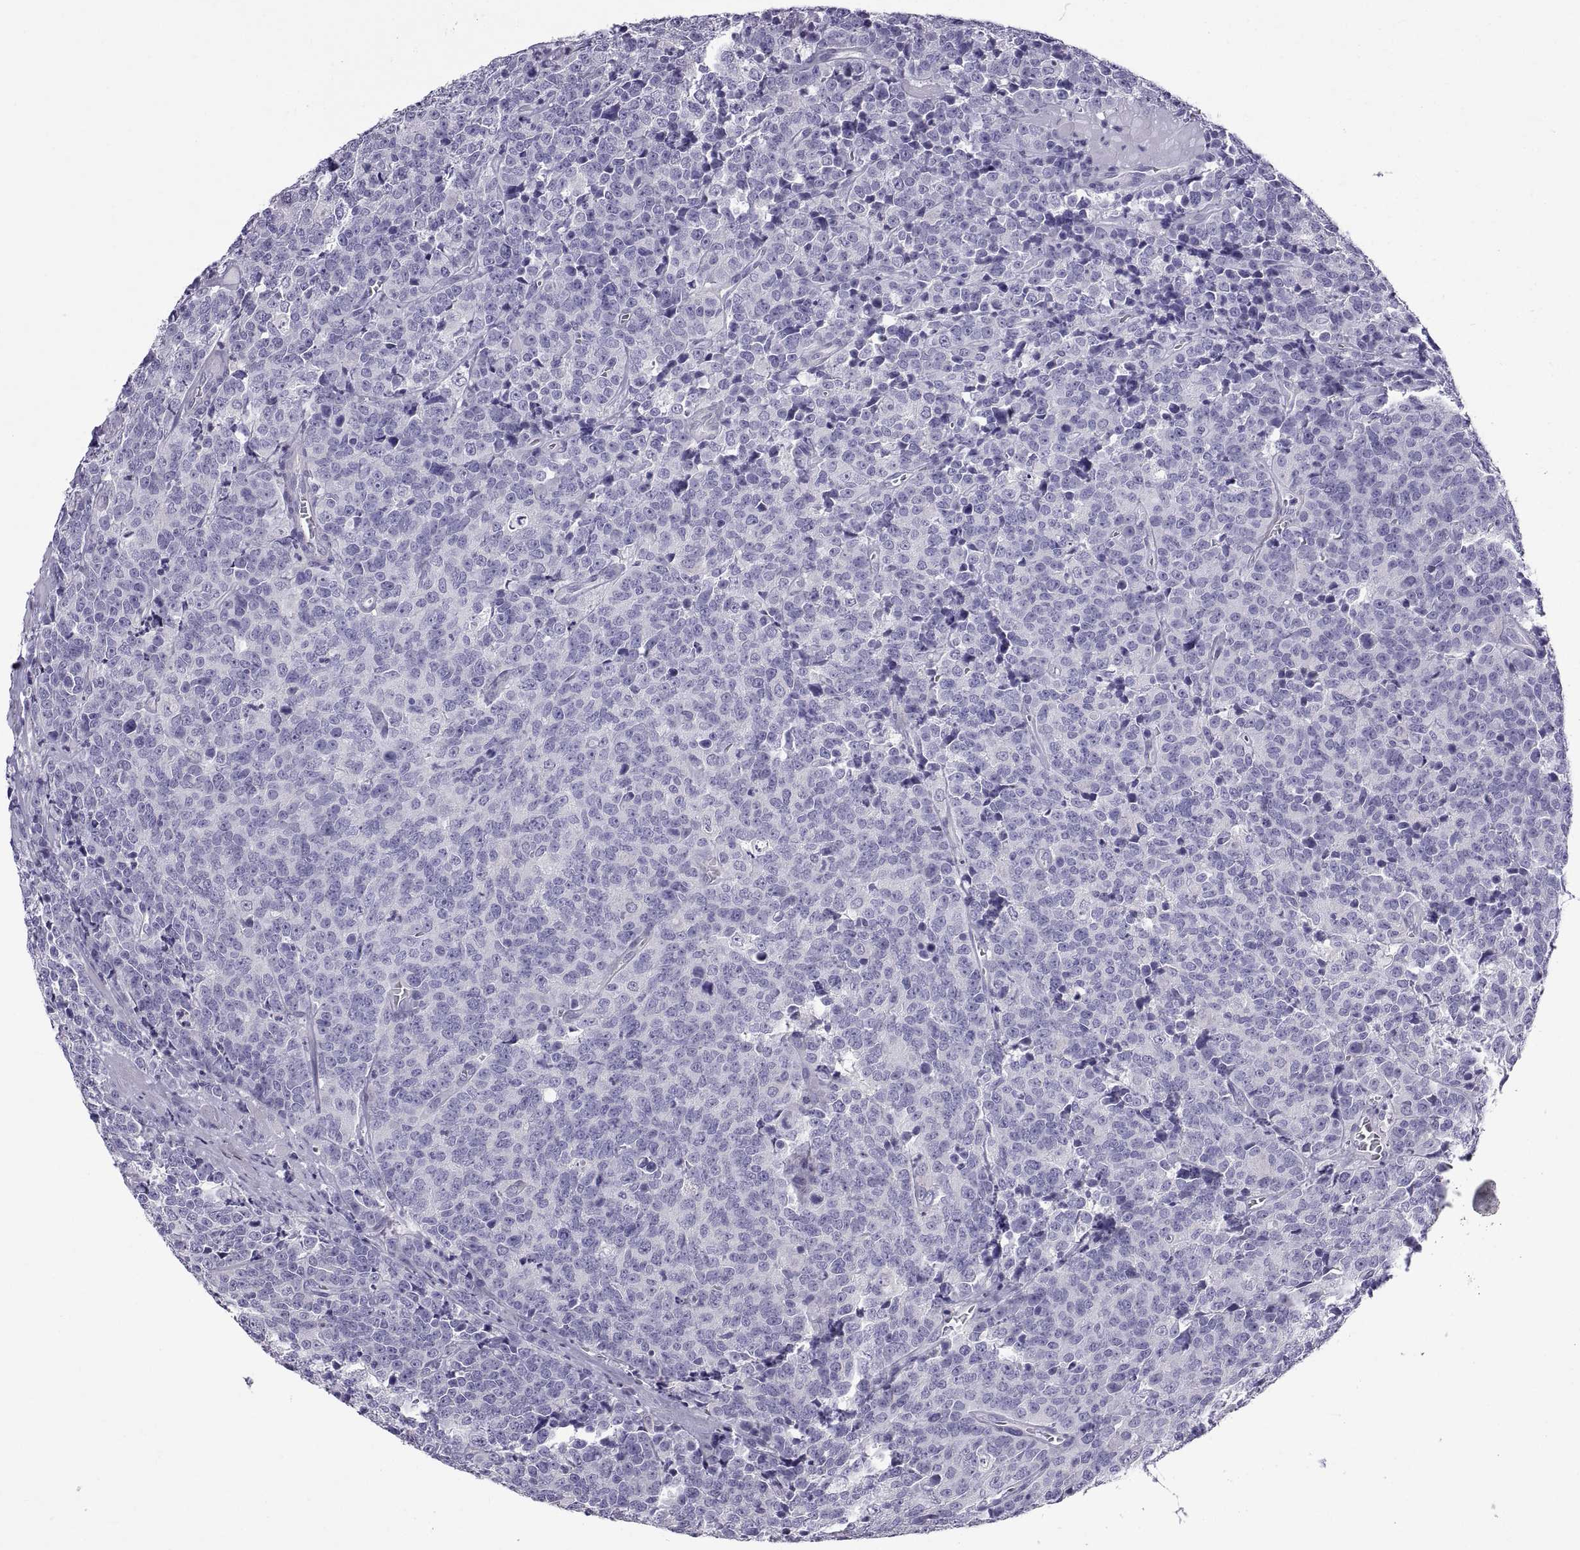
{"staining": {"intensity": "negative", "quantity": "none", "location": "none"}, "tissue": "prostate cancer", "cell_type": "Tumor cells", "image_type": "cancer", "snomed": [{"axis": "morphology", "description": "Adenocarcinoma, NOS"}, {"axis": "topography", "description": "Prostate"}], "caption": "High power microscopy histopathology image of an immunohistochemistry (IHC) micrograph of prostate adenocarcinoma, revealing no significant staining in tumor cells. (DAB (3,3'-diaminobenzidine) immunohistochemistry (IHC), high magnification).", "gene": "SPDYE1", "patient": {"sex": "male", "age": 67}}